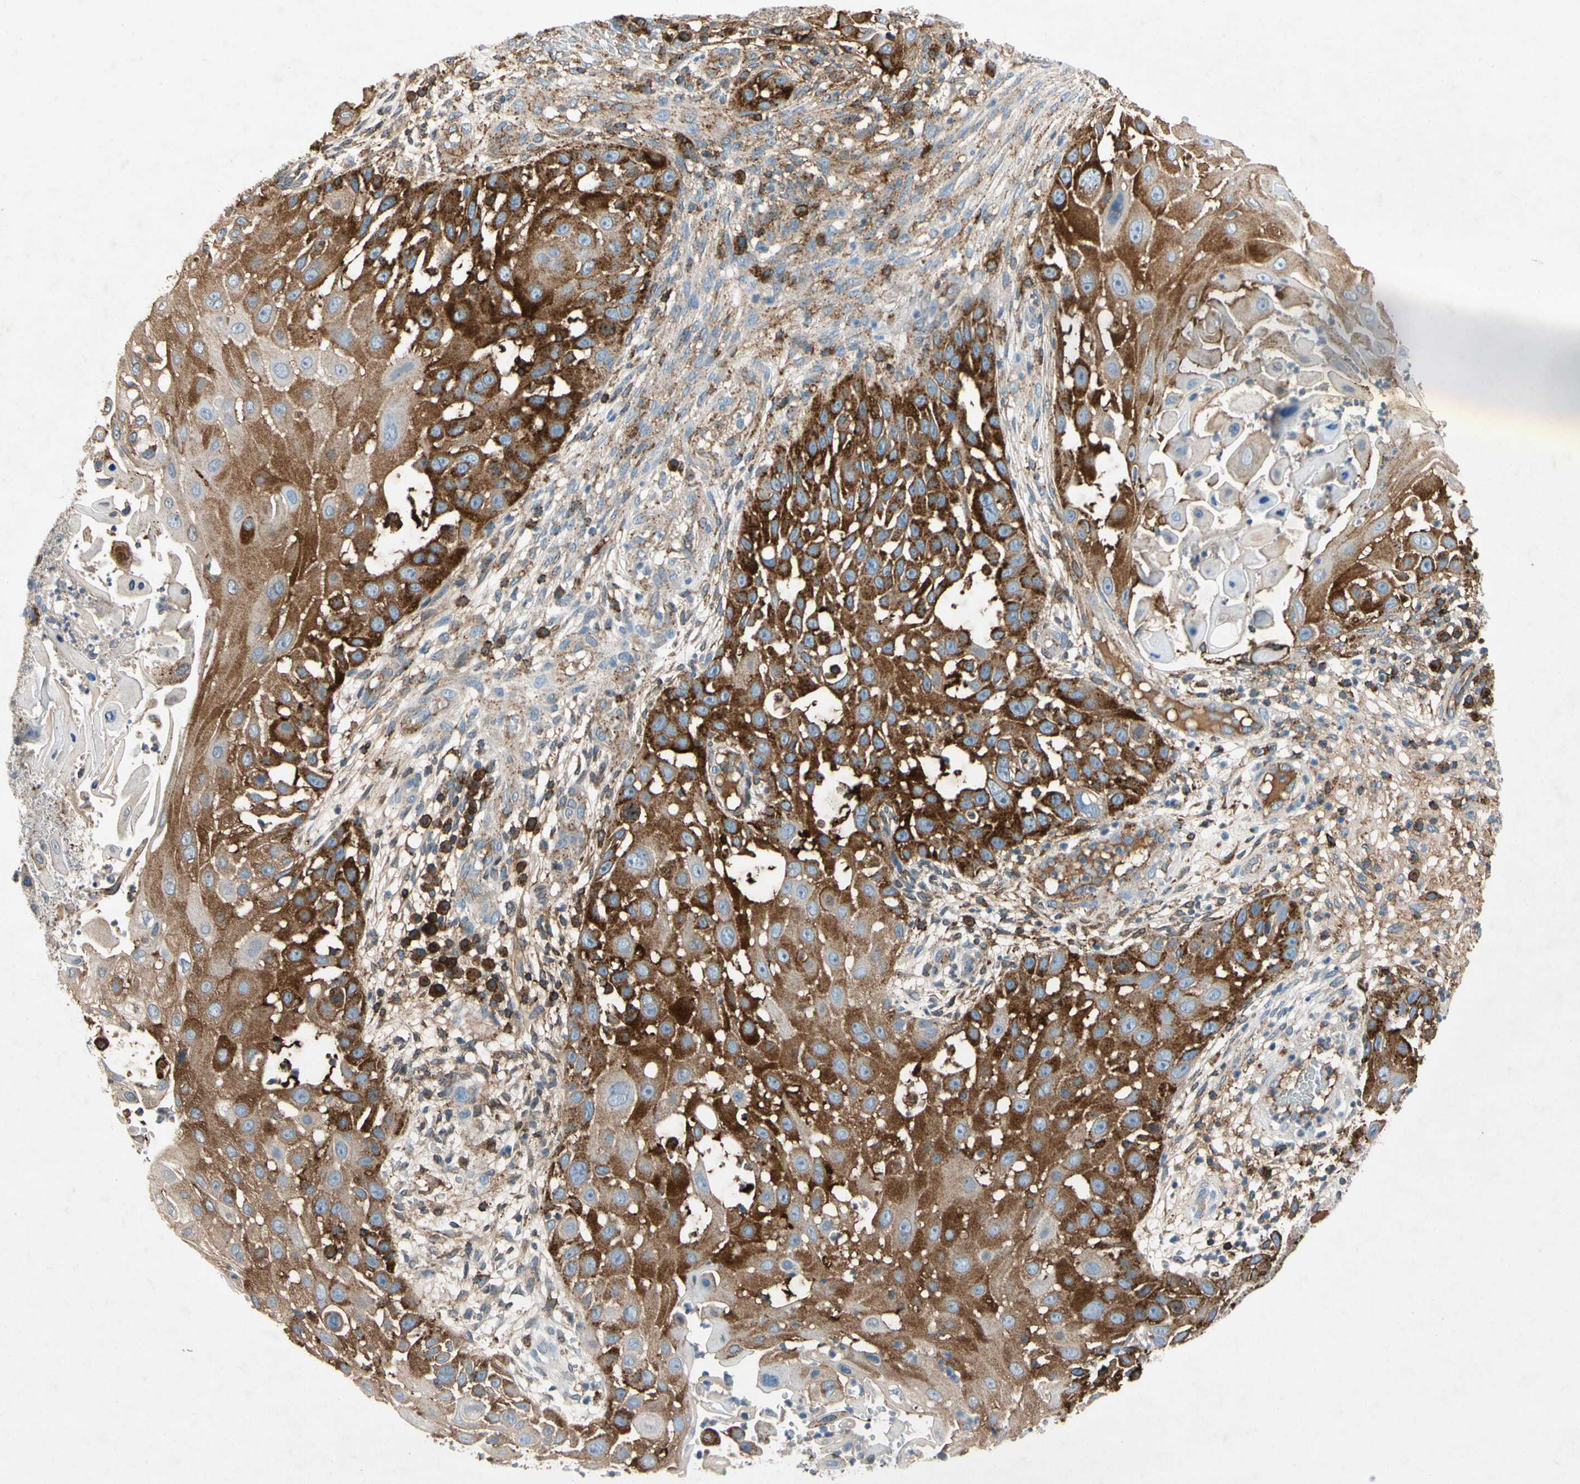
{"staining": {"intensity": "strong", "quantity": ">75%", "location": "cytoplasmic/membranous"}, "tissue": "skin cancer", "cell_type": "Tumor cells", "image_type": "cancer", "snomed": [{"axis": "morphology", "description": "Squamous cell carcinoma, NOS"}, {"axis": "topography", "description": "Skin"}], "caption": "Immunohistochemistry (DAB) staining of human skin squamous cell carcinoma exhibits strong cytoplasmic/membranous protein staining in approximately >75% of tumor cells. Using DAB (3,3'-diaminobenzidine) (brown) and hematoxylin (blue) stains, captured at high magnification using brightfield microscopy.", "gene": "NDFIP2", "patient": {"sex": "female", "age": 44}}